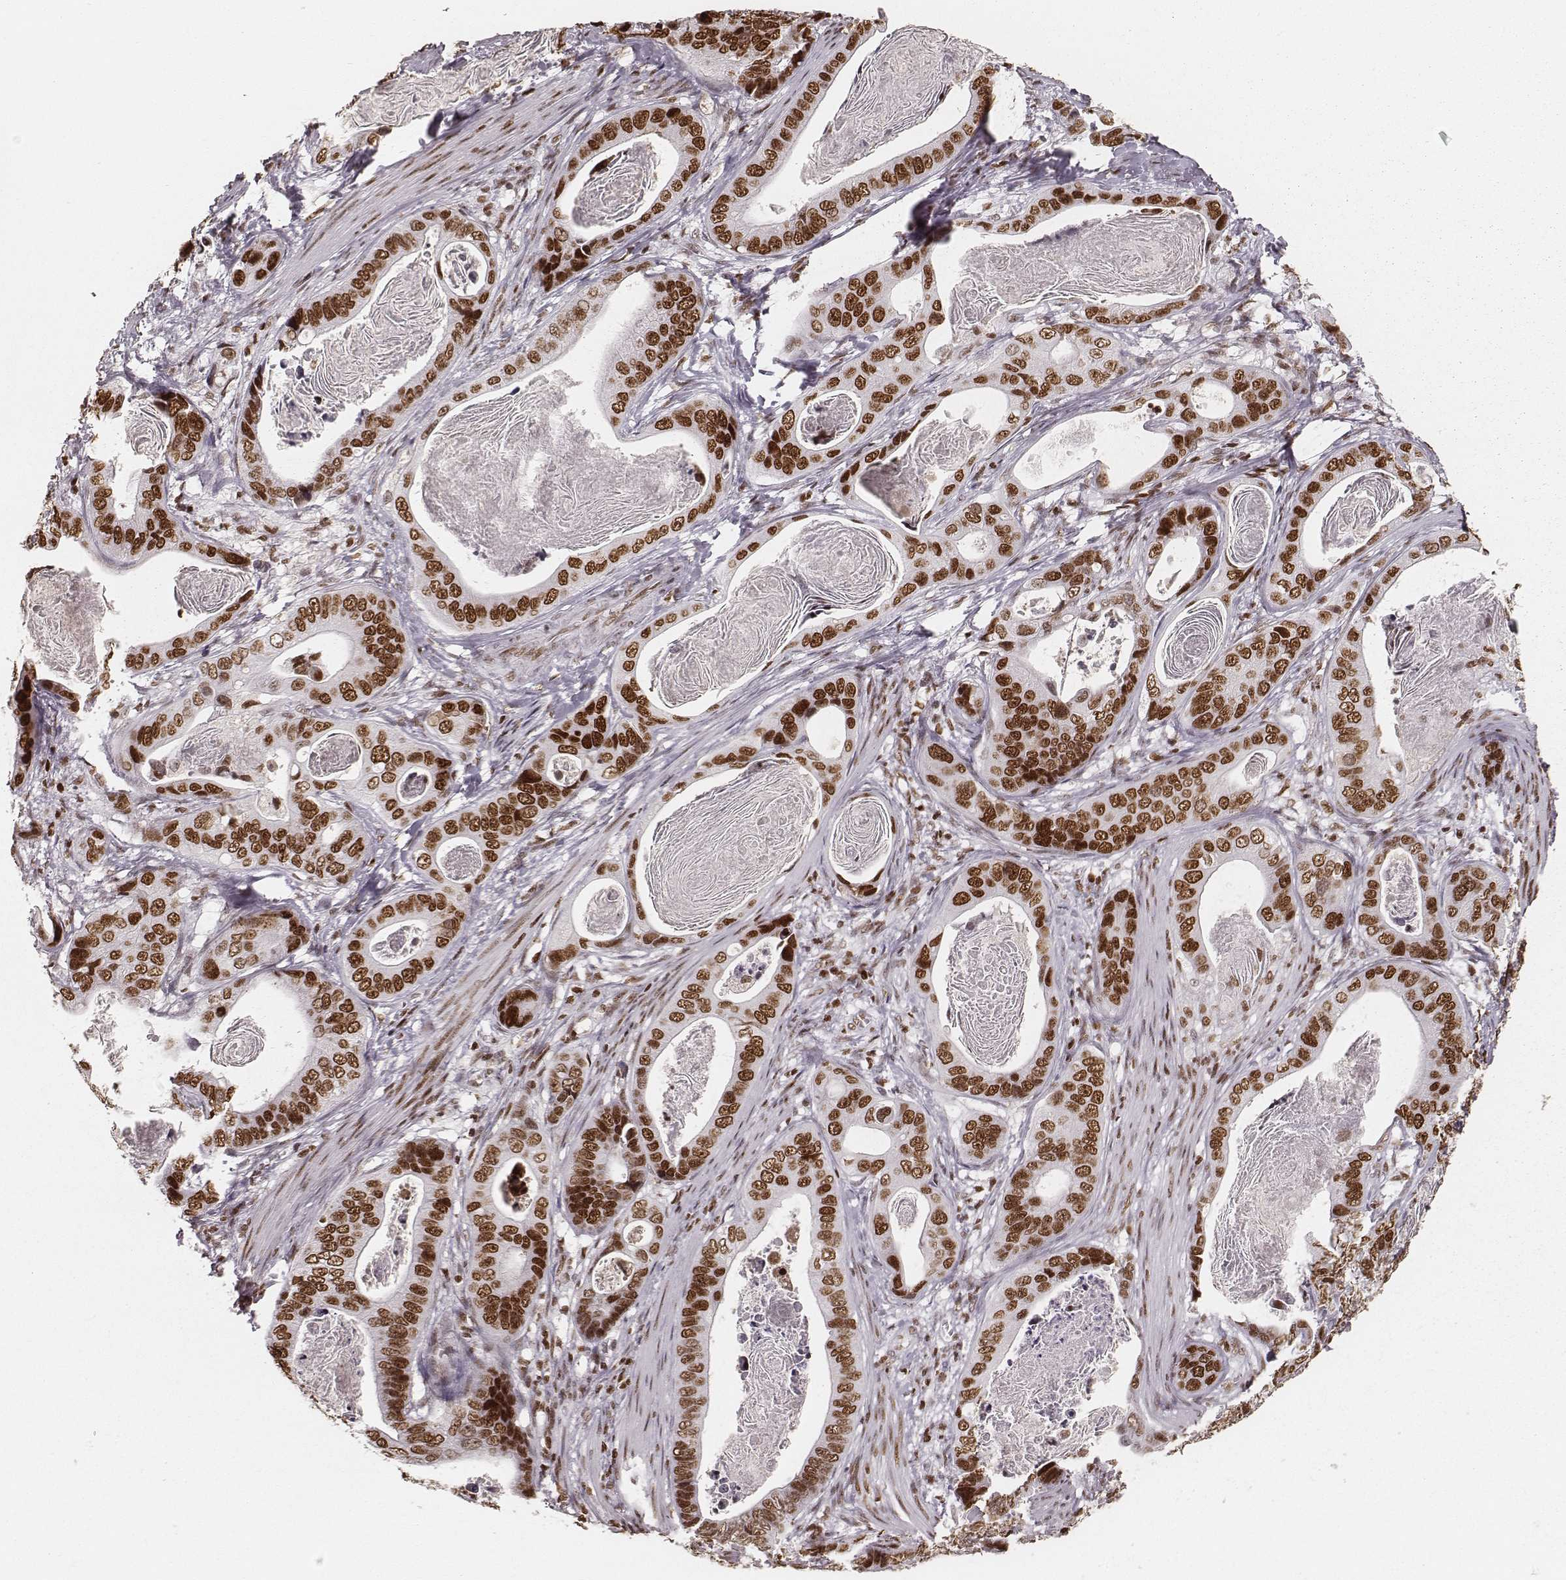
{"staining": {"intensity": "strong", "quantity": ">75%", "location": "nuclear"}, "tissue": "stomach cancer", "cell_type": "Tumor cells", "image_type": "cancer", "snomed": [{"axis": "morphology", "description": "Adenocarcinoma, NOS"}, {"axis": "topography", "description": "Stomach"}], "caption": "Adenocarcinoma (stomach) was stained to show a protein in brown. There is high levels of strong nuclear staining in about >75% of tumor cells.", "gene": "PARP1", "patient": {"sex": "male", "age": 84}}